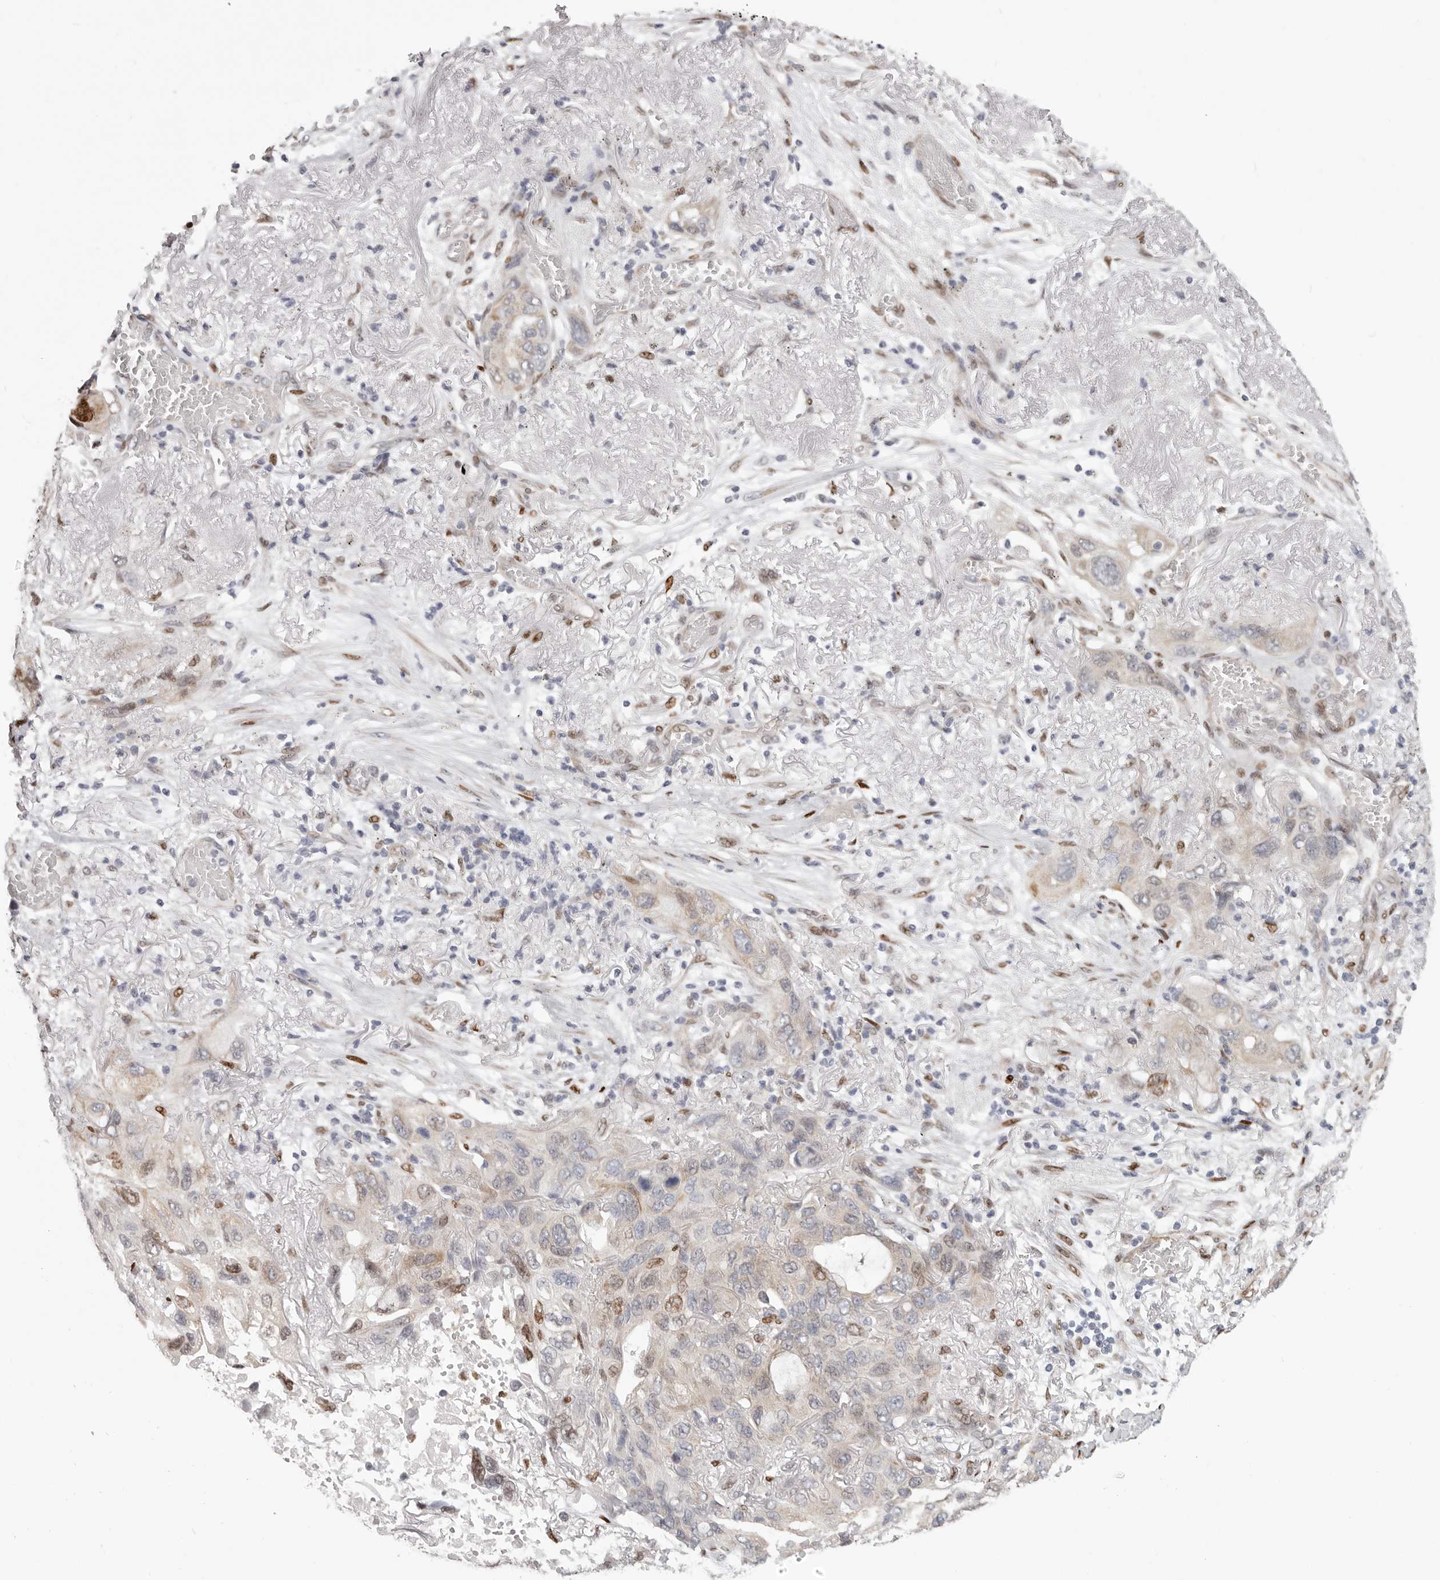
{"staining": {"intensity": "moderate", "quantity": "<25%", "location": "nuclear"}, "tissue": "lung cancer", "cell_type": "Tumor cells", "image_type": "cancer", "snomed": [{"axis": "morphology", "description": "Squamous cell carcinoma, NOS"}, {"axis": "topography", "description": "Lung"}], "caption": "Immunohistochemical staining of lung cancer reveals low levels of moderate nuclear positivity in about <25% of tumor cells. The staining is performed using DAB brown chromogen to label protein expression. The nuclei are counter-stained blue using hematoxylin.", "gene": "SRP19", "patient": {"sex": "female", "age": 73}}